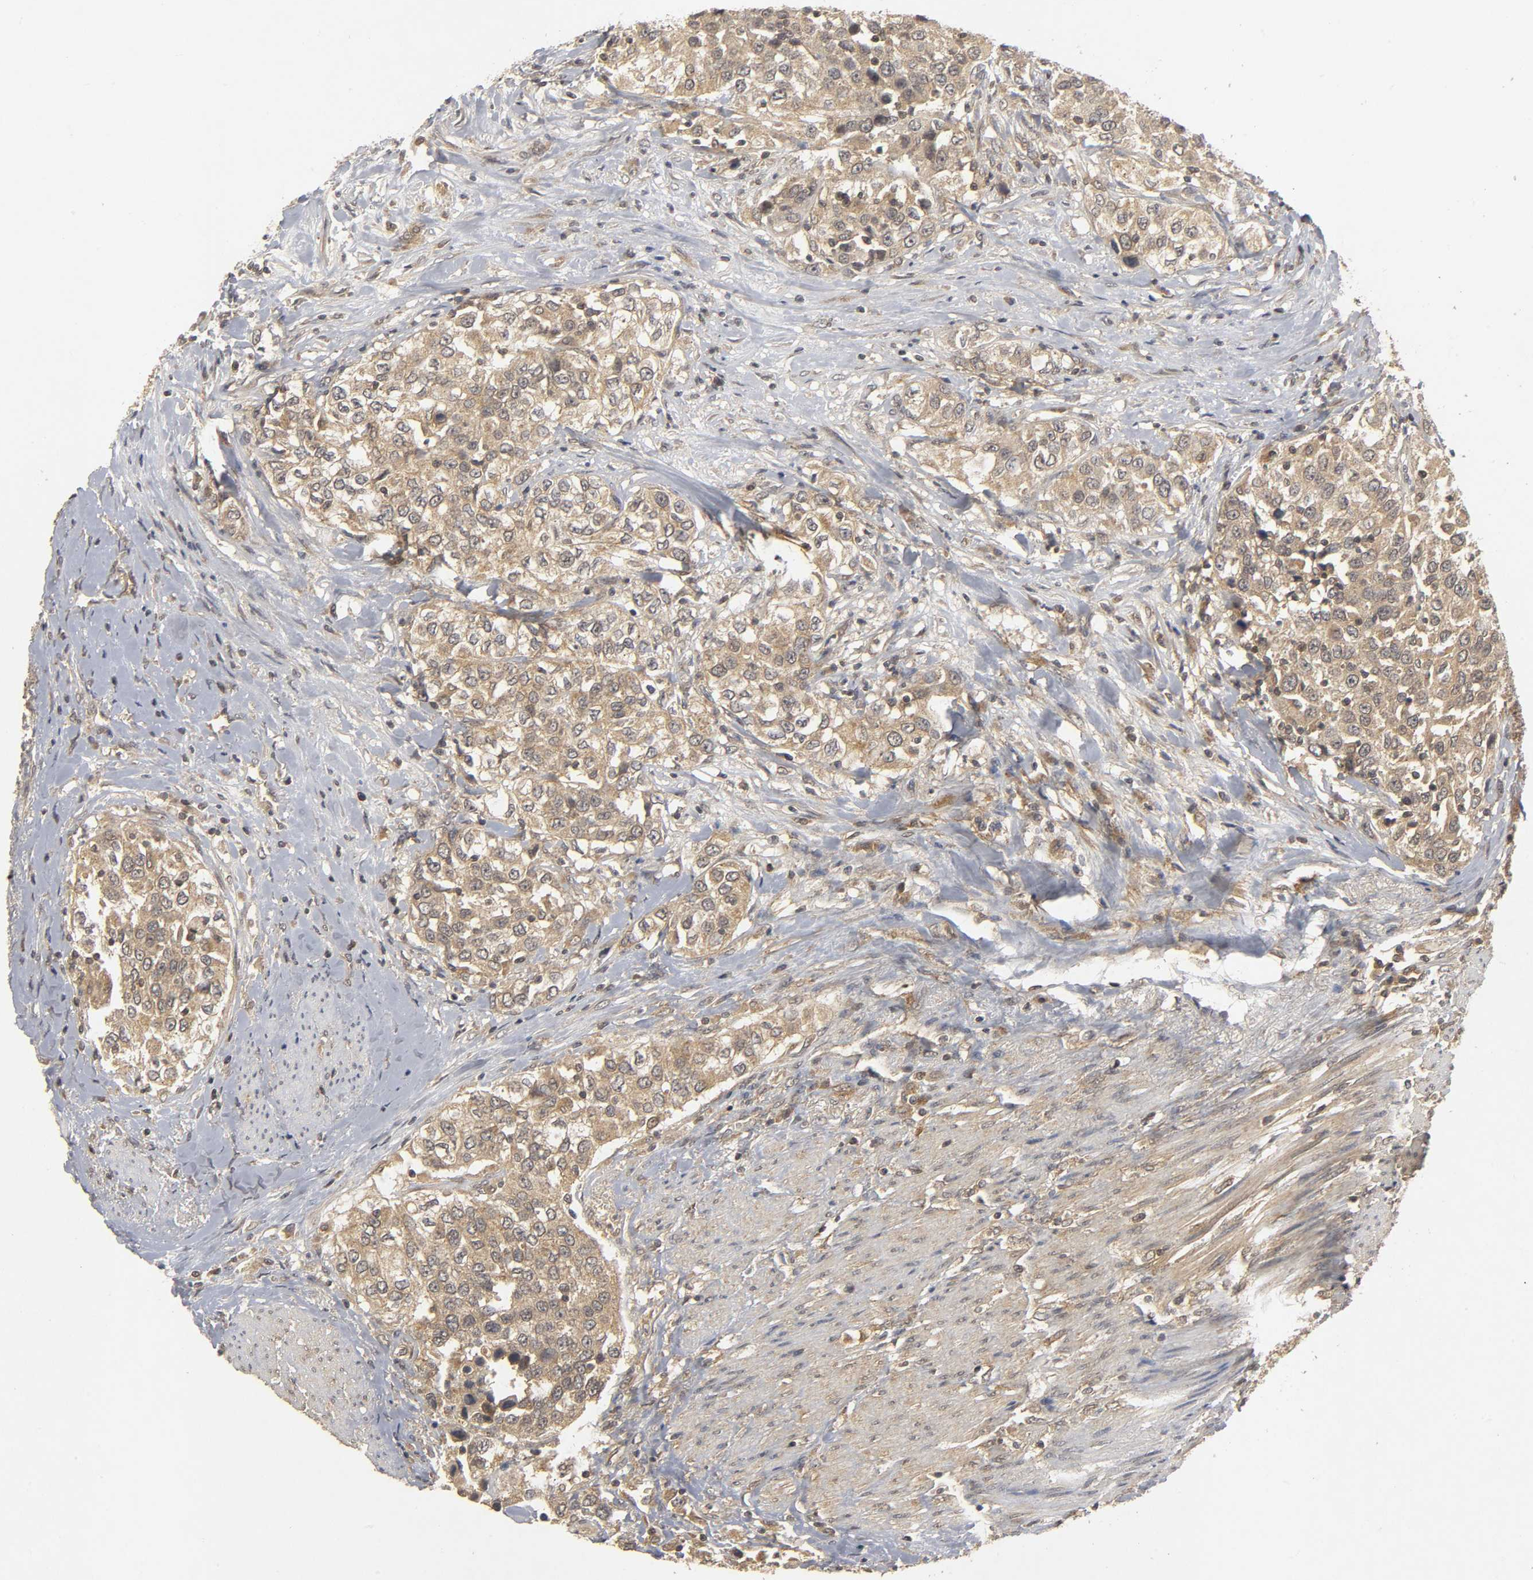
{"staining": {"intensity": "weak", "quantity": ">75%", "location": "cytoplasmic/membranous"}, "tissue": "urothelial cancer", "cell_type": "Tumor cells", "image_type": "cancer", "snomed": [{"axis": "morphology", "description": "Urothelial carcinoma, High grade"}, {"axis": "topography", "description": "Urinary bladder"}], "caption": "DAB (3,3'-diaminobenzidine) immunohistochemical staining of urothelial cancer demonstrates weak cytoplasmic/membranous protein positivity in approximately >75% of tumor cells. Ihc stains the protein in brown and the nuclei are stained blue.", "gene": "TRAF6", "patient": {"sex": "female", "age": 80}}